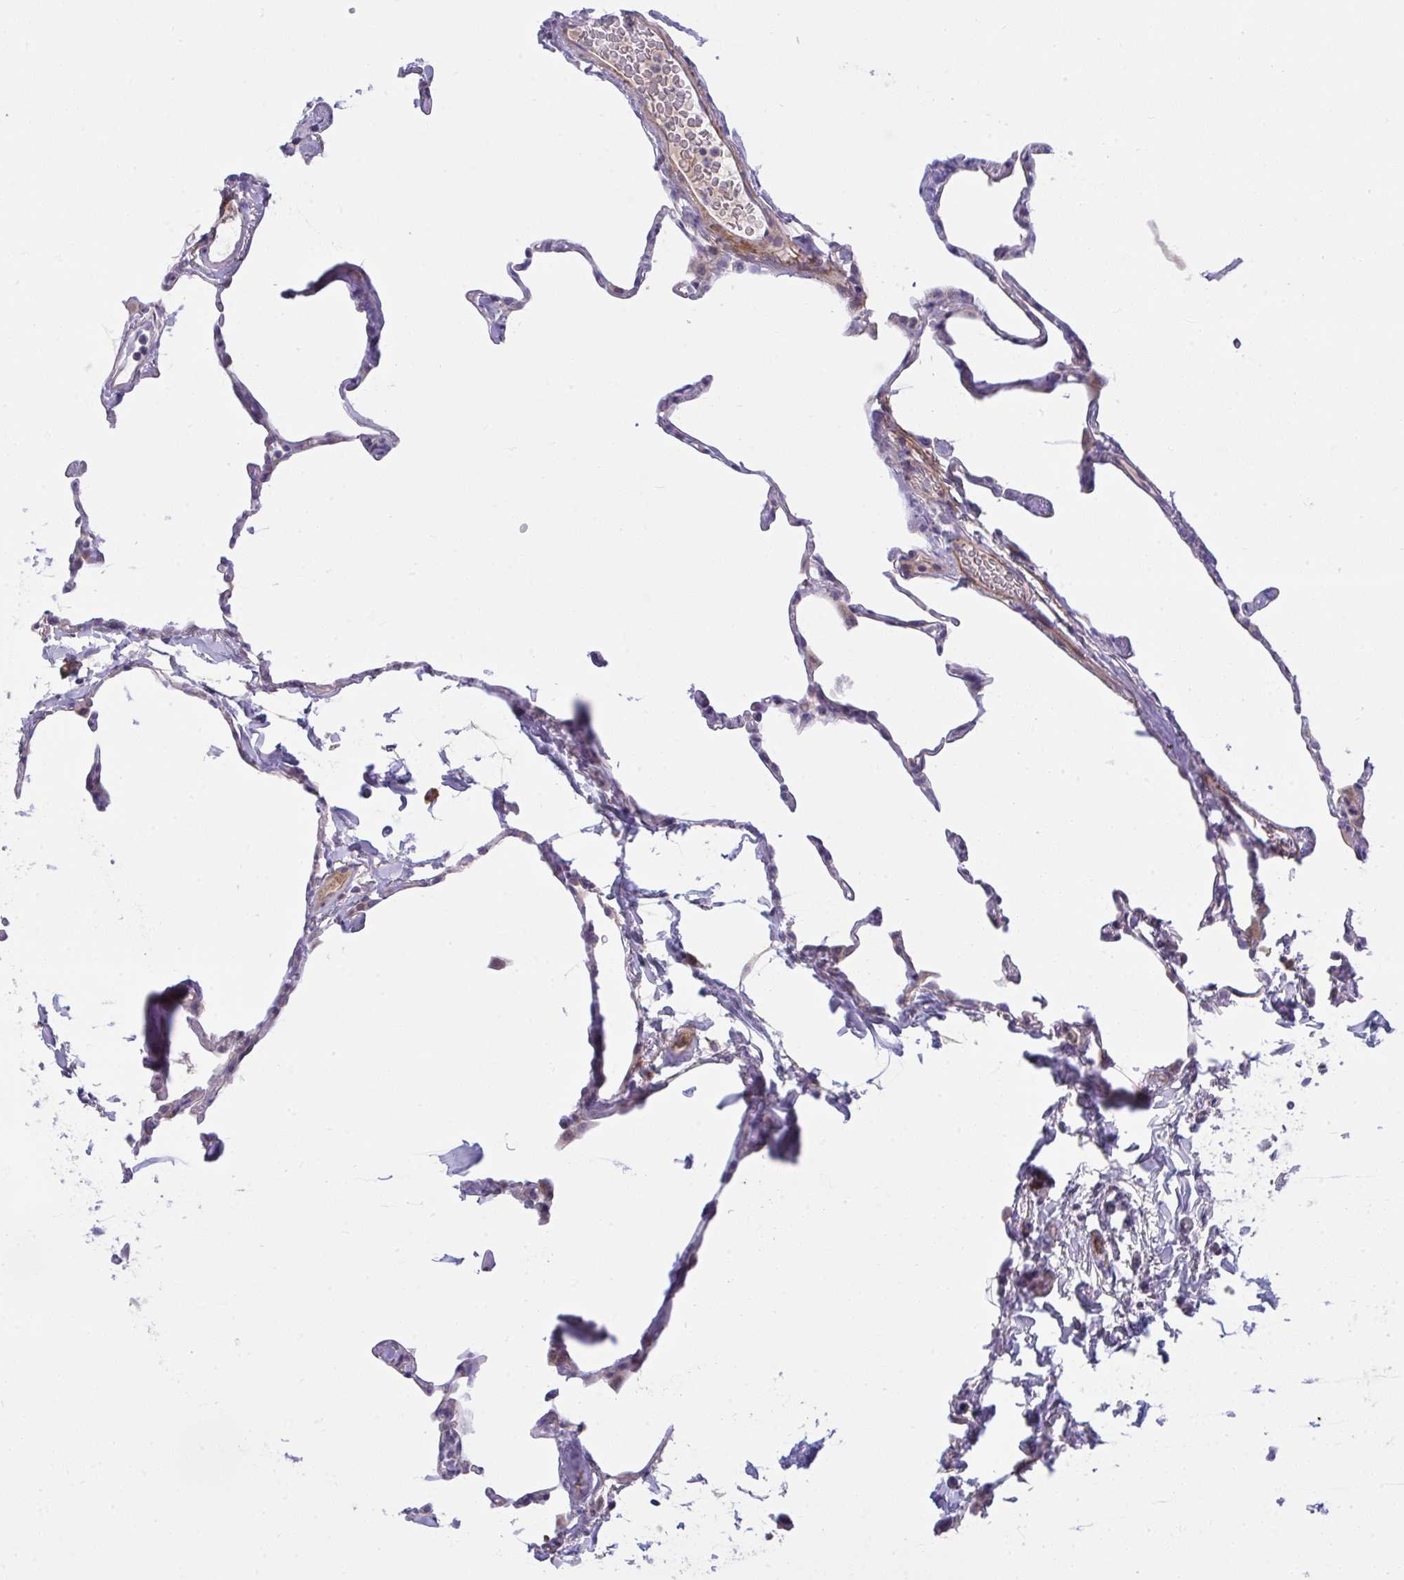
{"staining": {"intensity": "negative", "quantity": "none", "location": "none"}, "tissue": "lung", "cell_type": "Alveolar cells", "image_type": "normal", "snomed": [{"axis": "morphology", "description": "Normal tissue, NOS"}, {"axis": "topography", "description": "Lung"}], "caption": "There is no significant expression in alveolar cells of lung.", "gene": "PIGZ", "patient": {"sex": "male", "age": 65}}